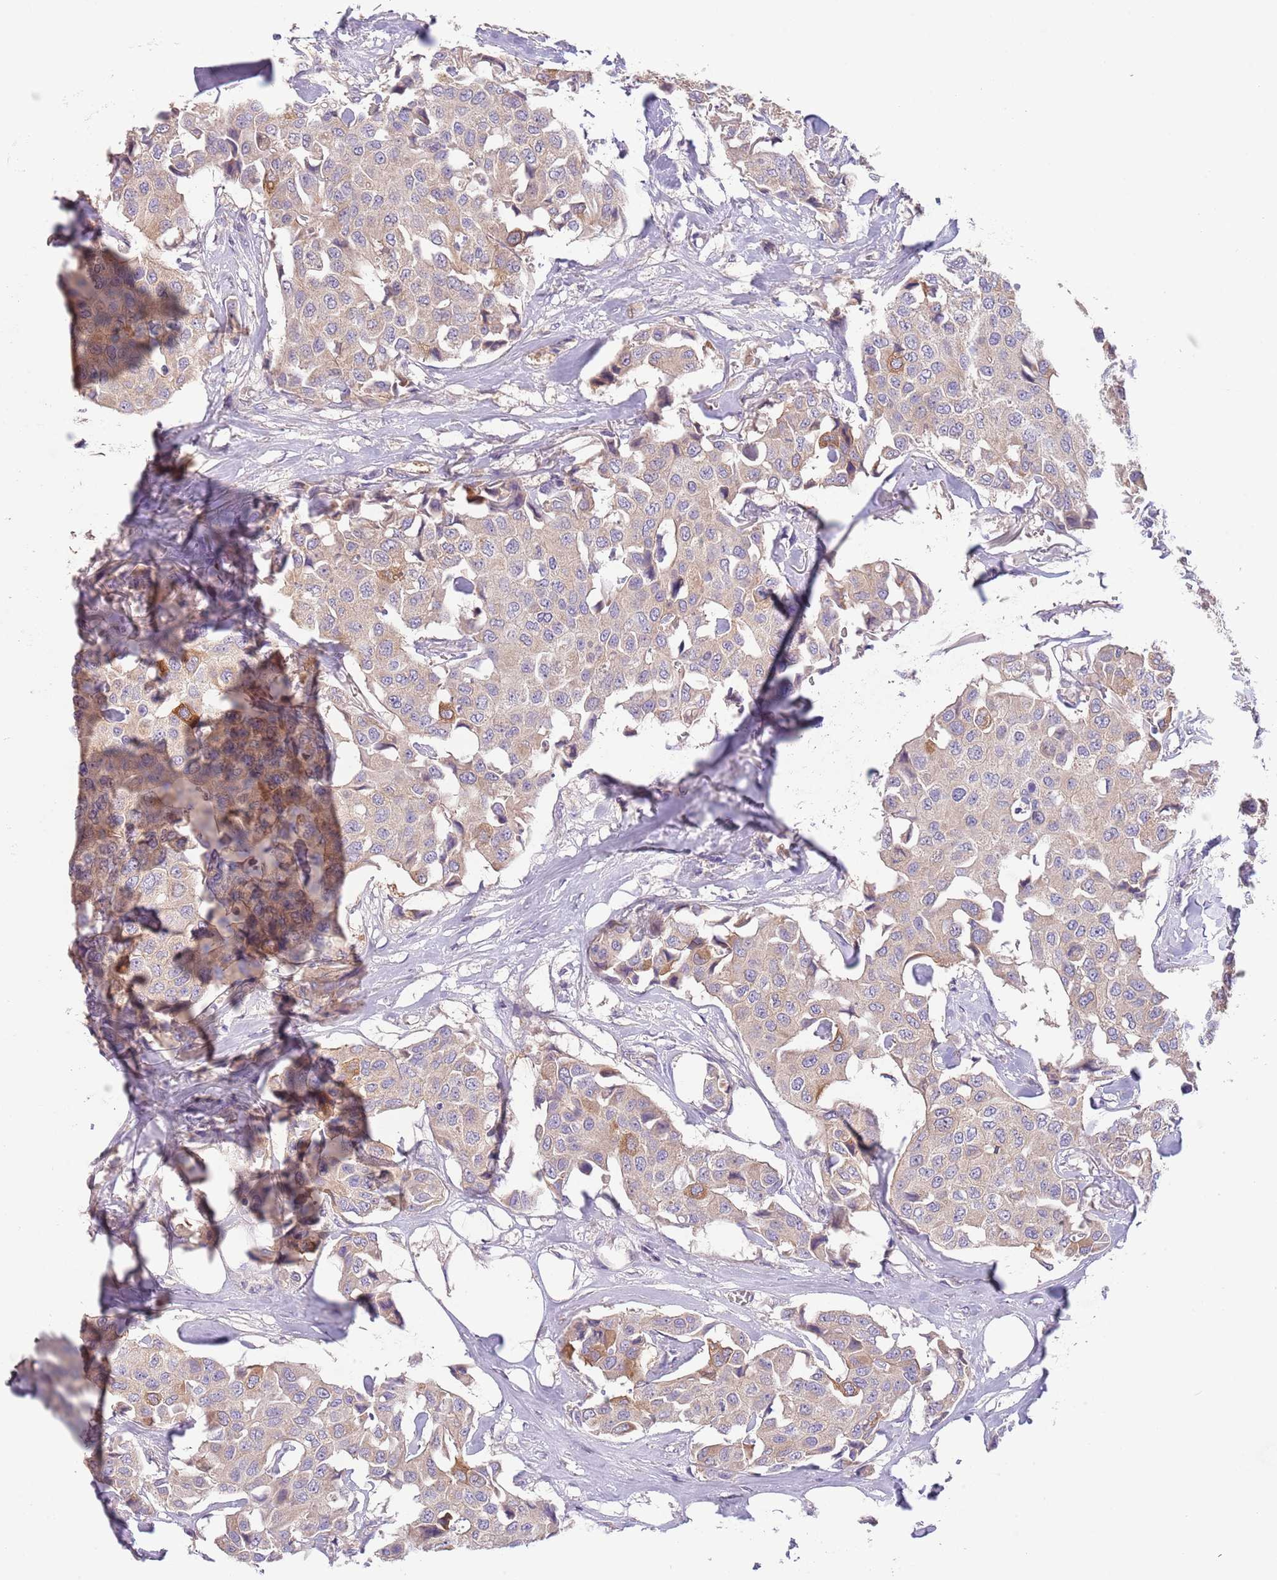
{"staining": {"intensity": "weak", "quantity": "<25%", "location": "cytoplasmic/membranous"}, "tissue": "breast cancer", "cell_type": "Tumor cells", "image_type": "cancer", "snomed": [{"axis": "morphology", "description": "Duct carcinoma"}, {"axis": "topography", "description": "Breast"}], "caption": "Tumor cells show no significant staining in breast cancer (invasive ductal carcinoma).", "gene": "ZNF658", "patient": {"sex": "female", "age": 80}}